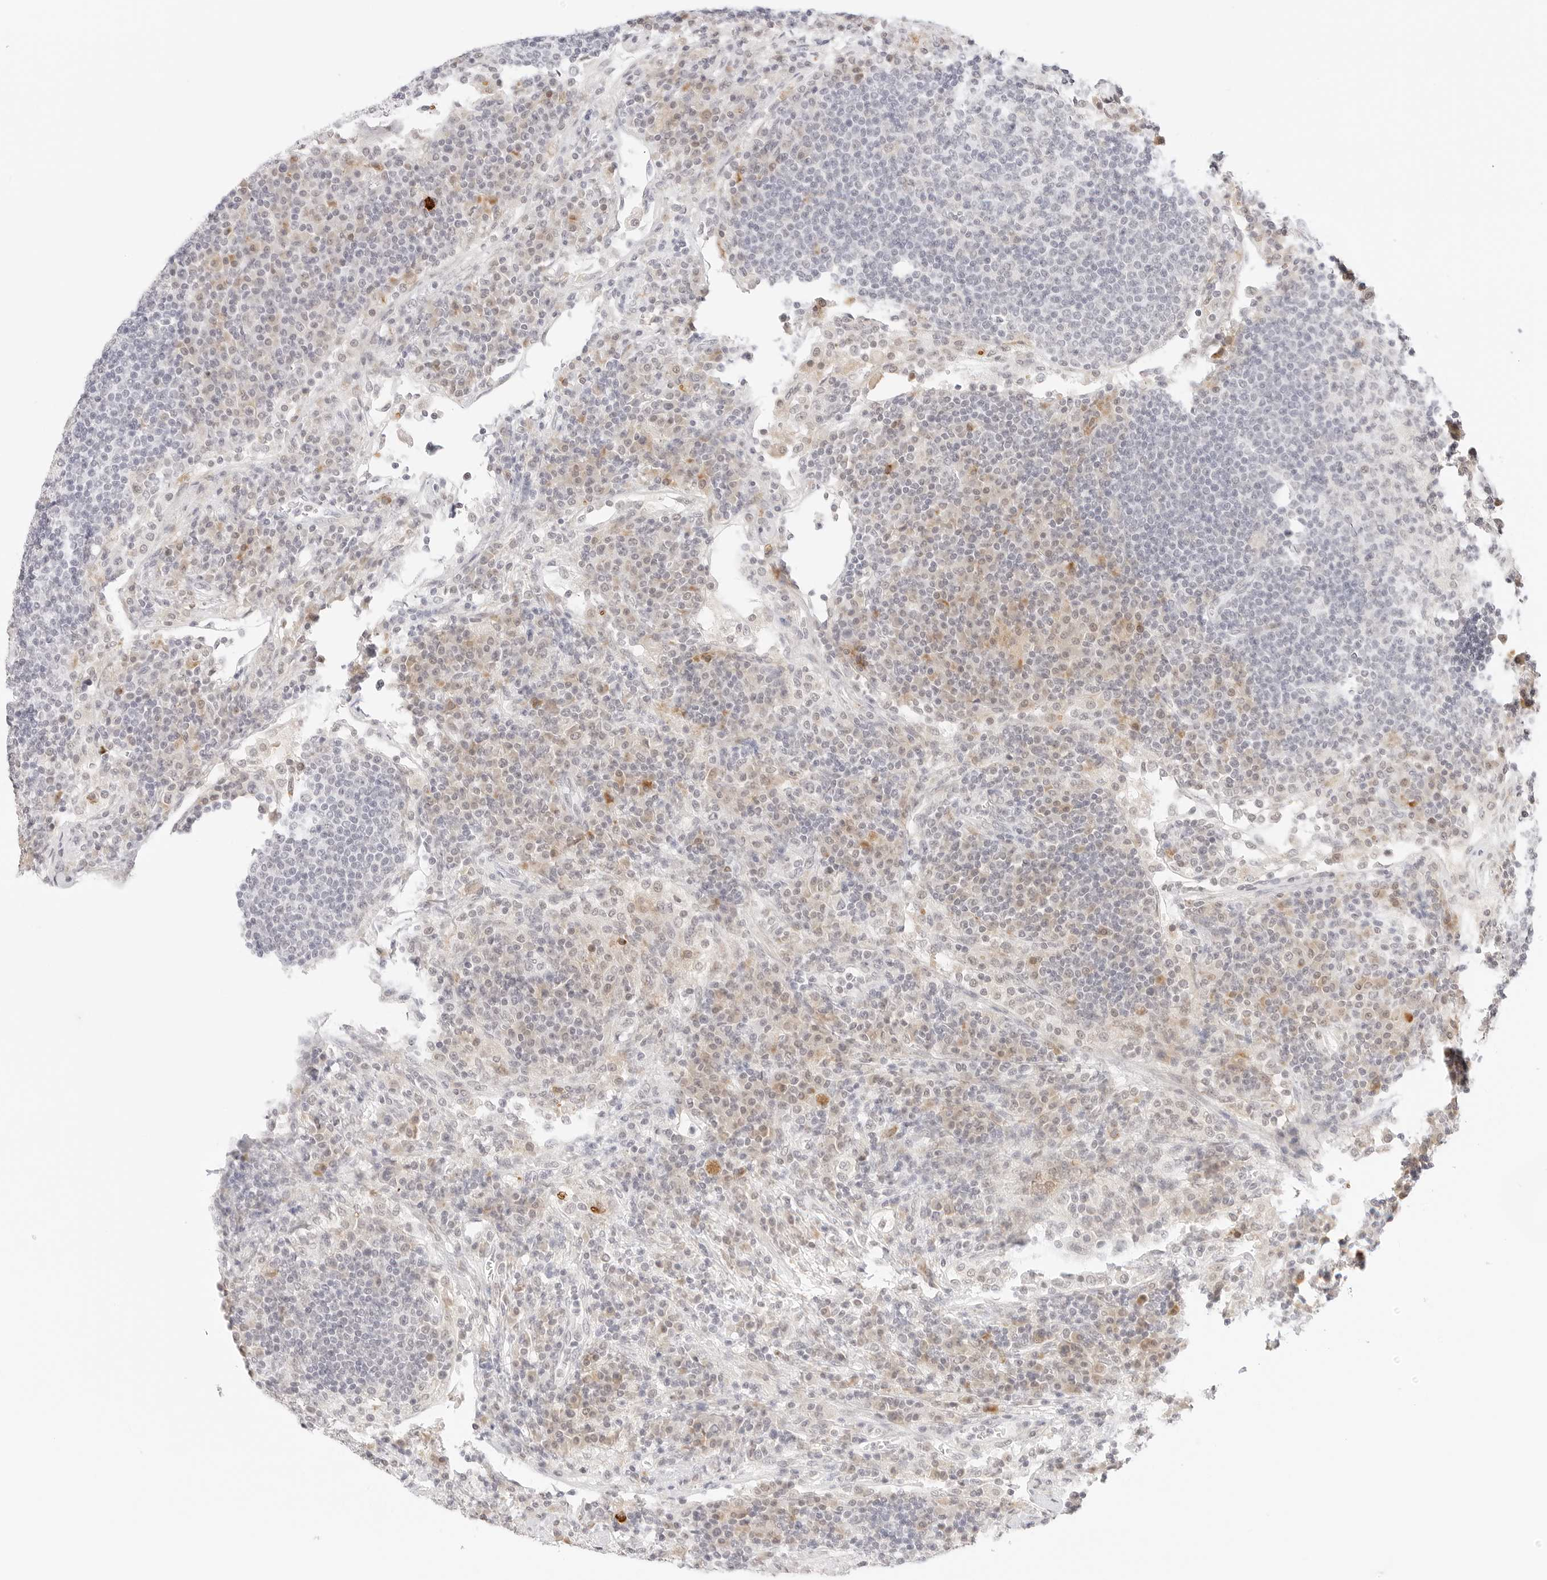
{"staining": {"intensity": "negative", "quantity": "none", "location": "none"}, "tissue": "lymph node", "cell_type": "Germinal center cells", "image_type": "normal", "snomed": [{"axis": "morphology", "description": "Normal tissue, NOS"}, {"axis": "topography", "description": "Lymph node"}], "caption": "Human lymph node stained for a protein using immunohistochemistry displays no expression in germinal center cells.", "gene": "XKR4", "patient": {"sex": "female", "age": 53}}